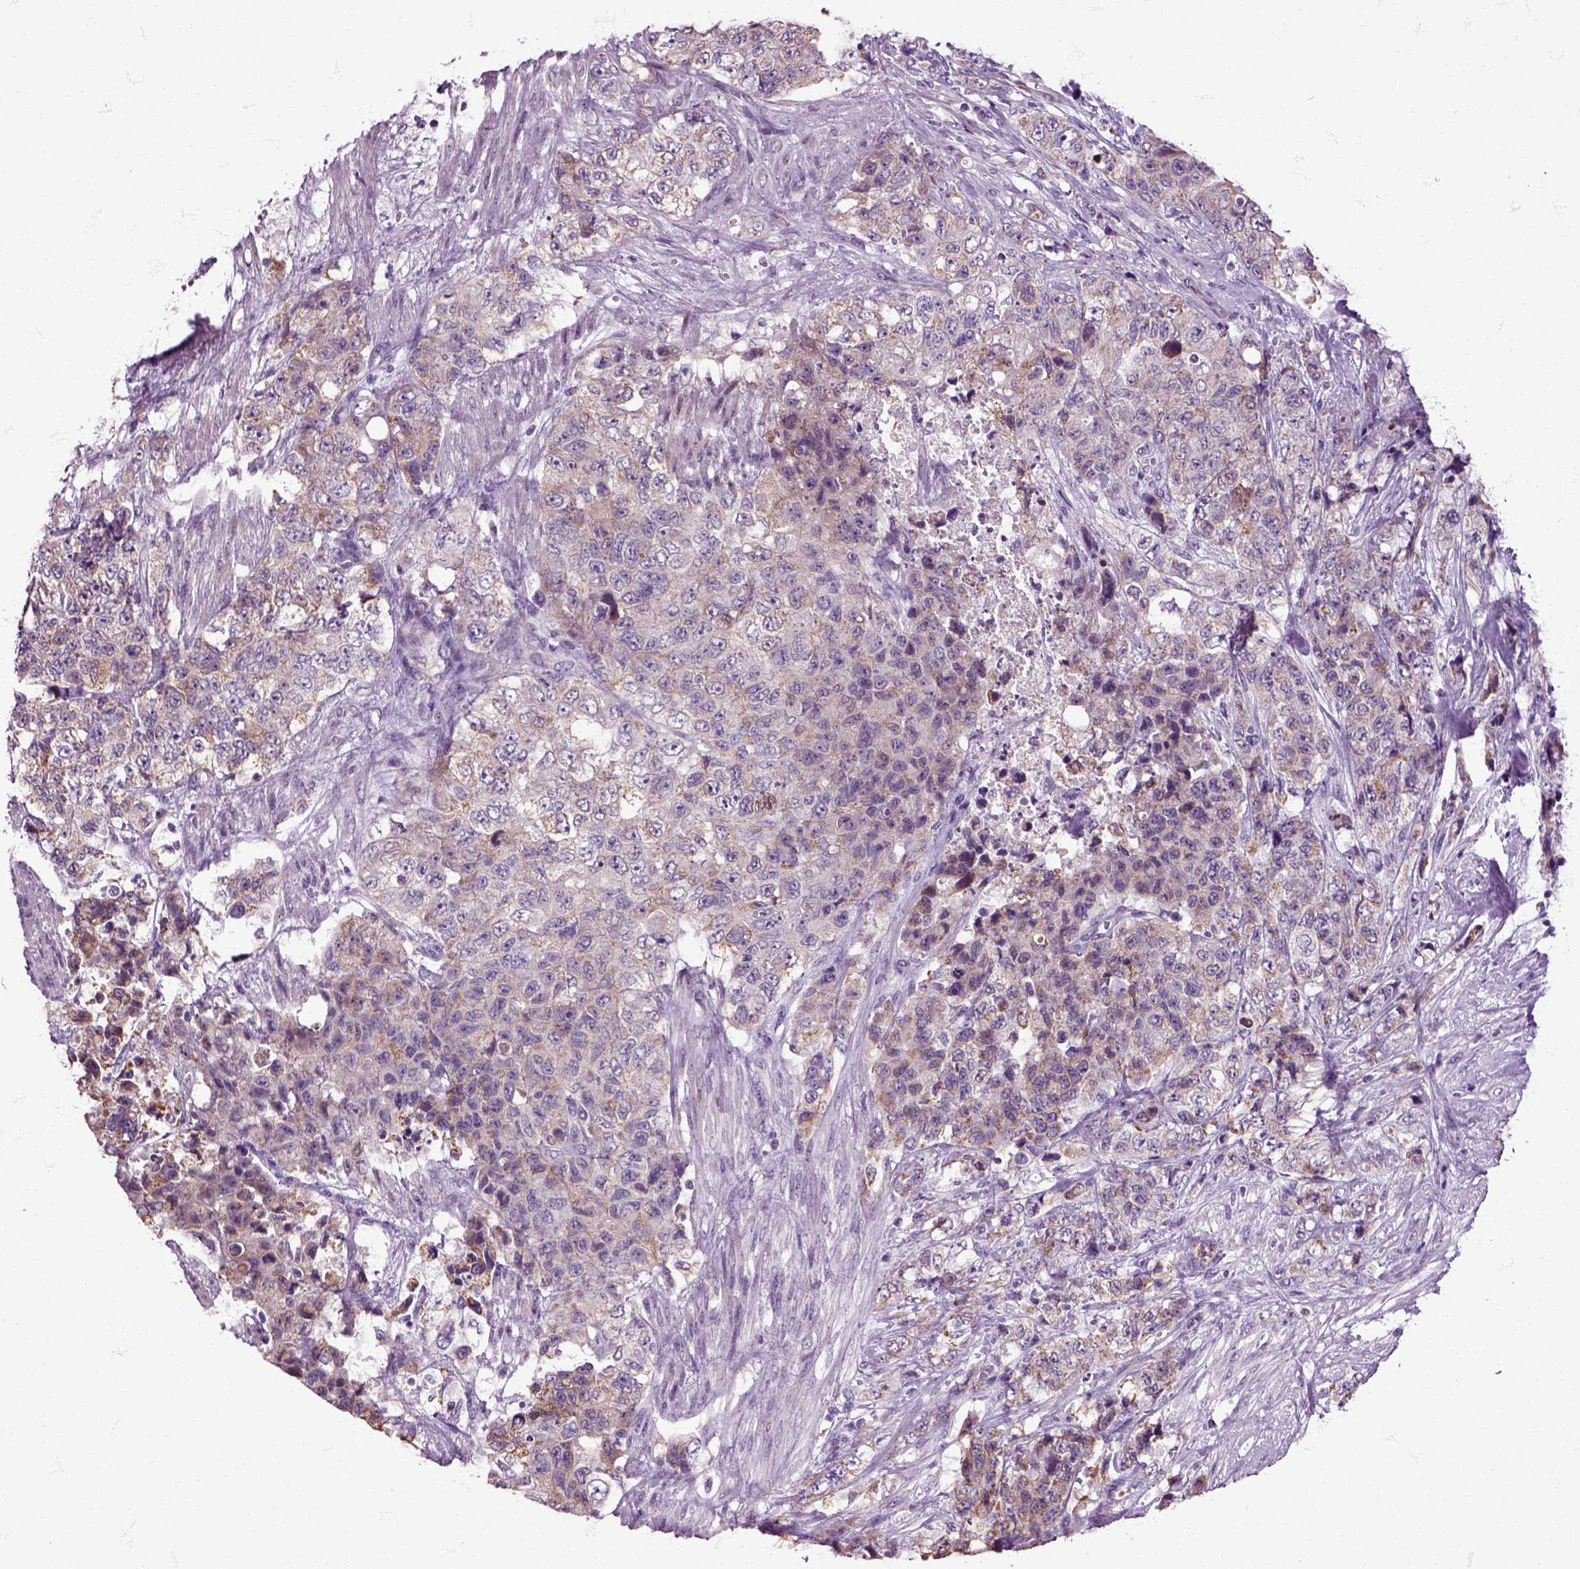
{"staining": {"intensity": "moderate", "quantity": "25%-75%", "location": "cytoplasmic/membranous"}, "tissue": "urothelial cancer", "cell_type": "Tumor cells", "image_type": "cancer", "snomed": [{"axis": "morphology", "description": "Urothelial carcinoma, High grade"}, {"axis": "topography", "description": "Urinary bladder"}], "caption": "Brown immunohistochemical staining in human urothelial cancer demonstrates moderate cytoplasmic/membranous positivity in about 25%-75% of tumor cells.", "gene": "HSPA2", "patient": {"sex": "female", "age": 78}}